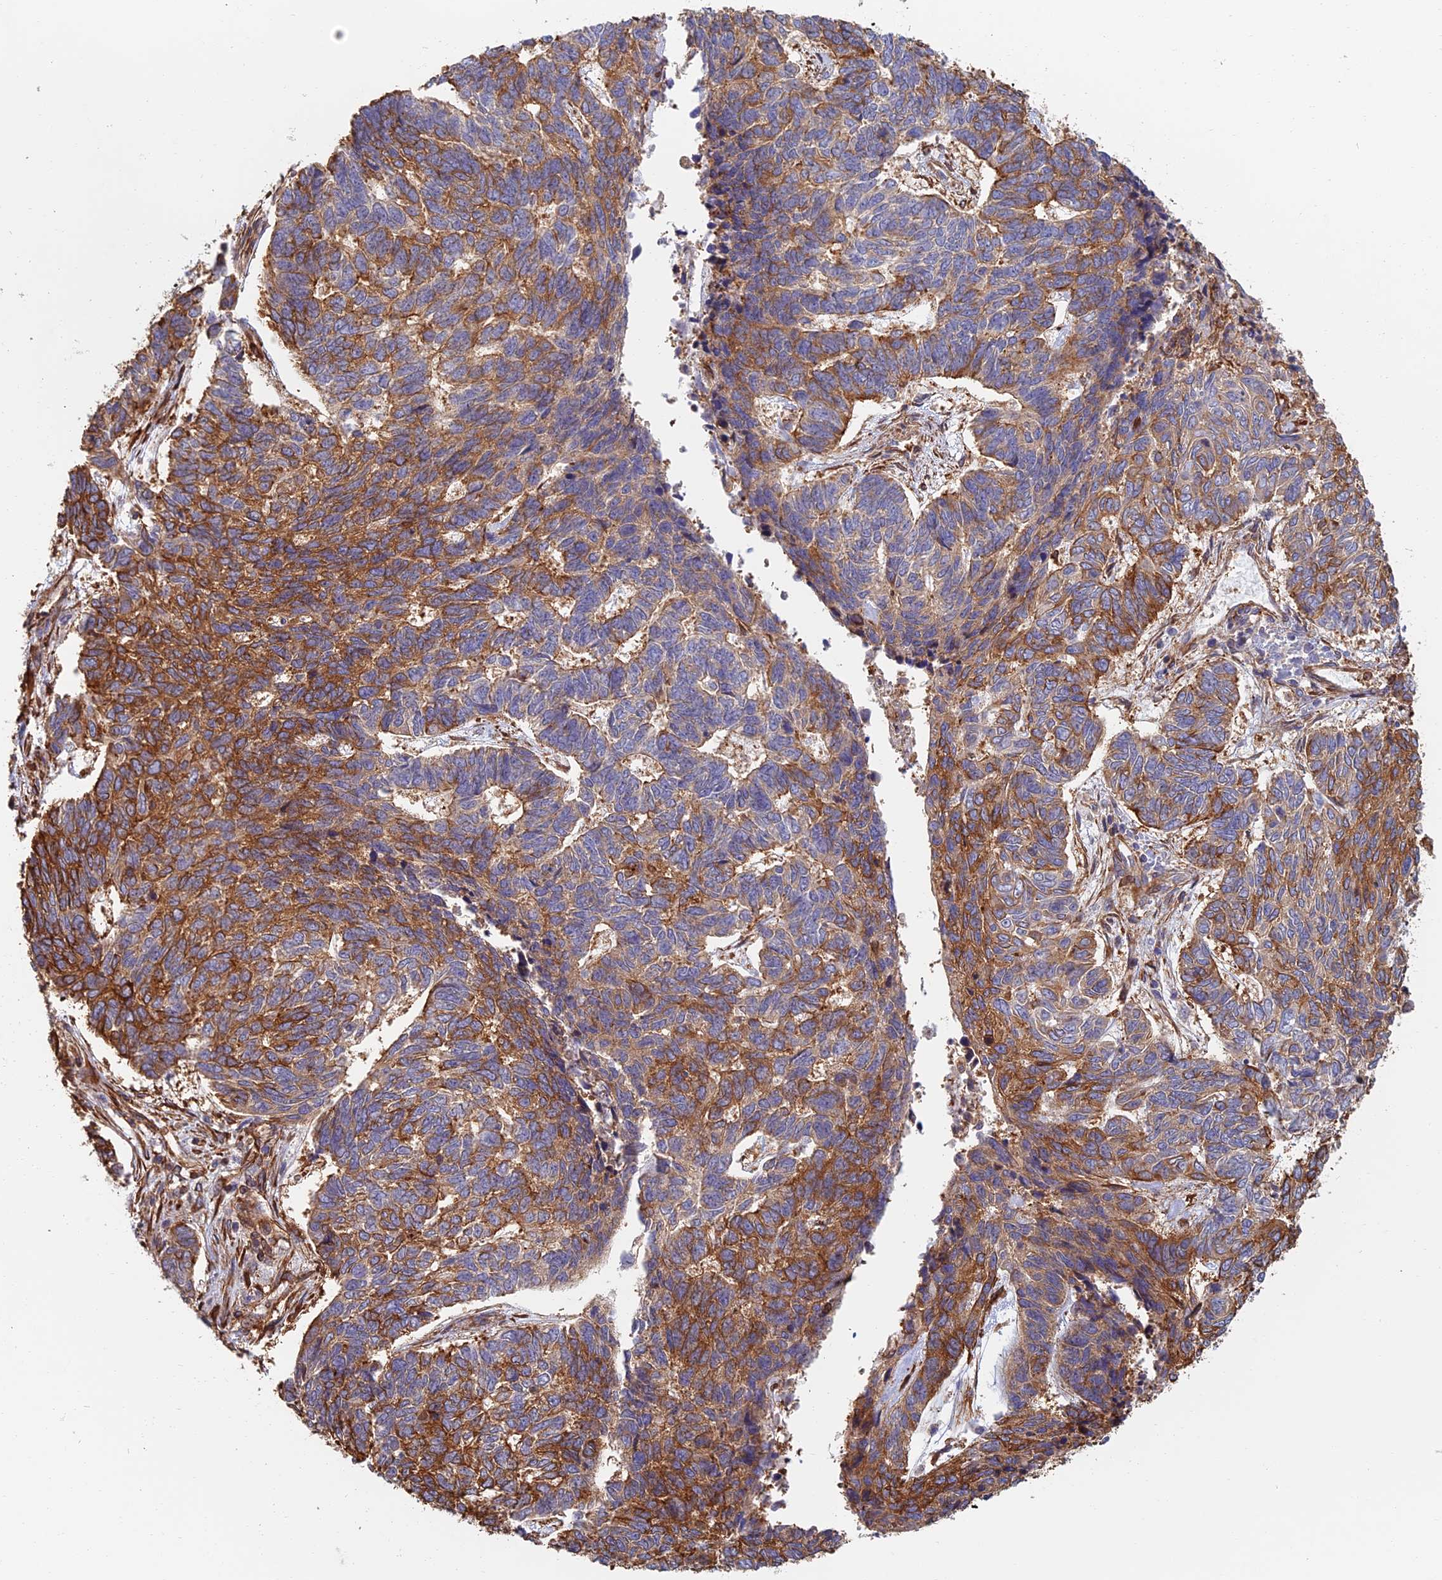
{"staining": {"intensity": "strong", "quantity": ">75%", "location": "cytoplasmic/membranous"}, "tissue": "skin cancer", "cell_type": "Tumor cells", "image_type": "cancer", "snomed": [{"axis": "morphology", "description": "Basal cell carcinoma"}, {"axis": "topography", "description": "Skin"}], "caption": "A brown stain highlights strong cytoplasmic/membranous positivity of a protein in skin cancer (basal cell carcinoma) tumor cells. (DAB IHC with brightfield microscopy, high magnification).", "gene": "PAK4", "patient": {"sex": "female", "age": 65}}